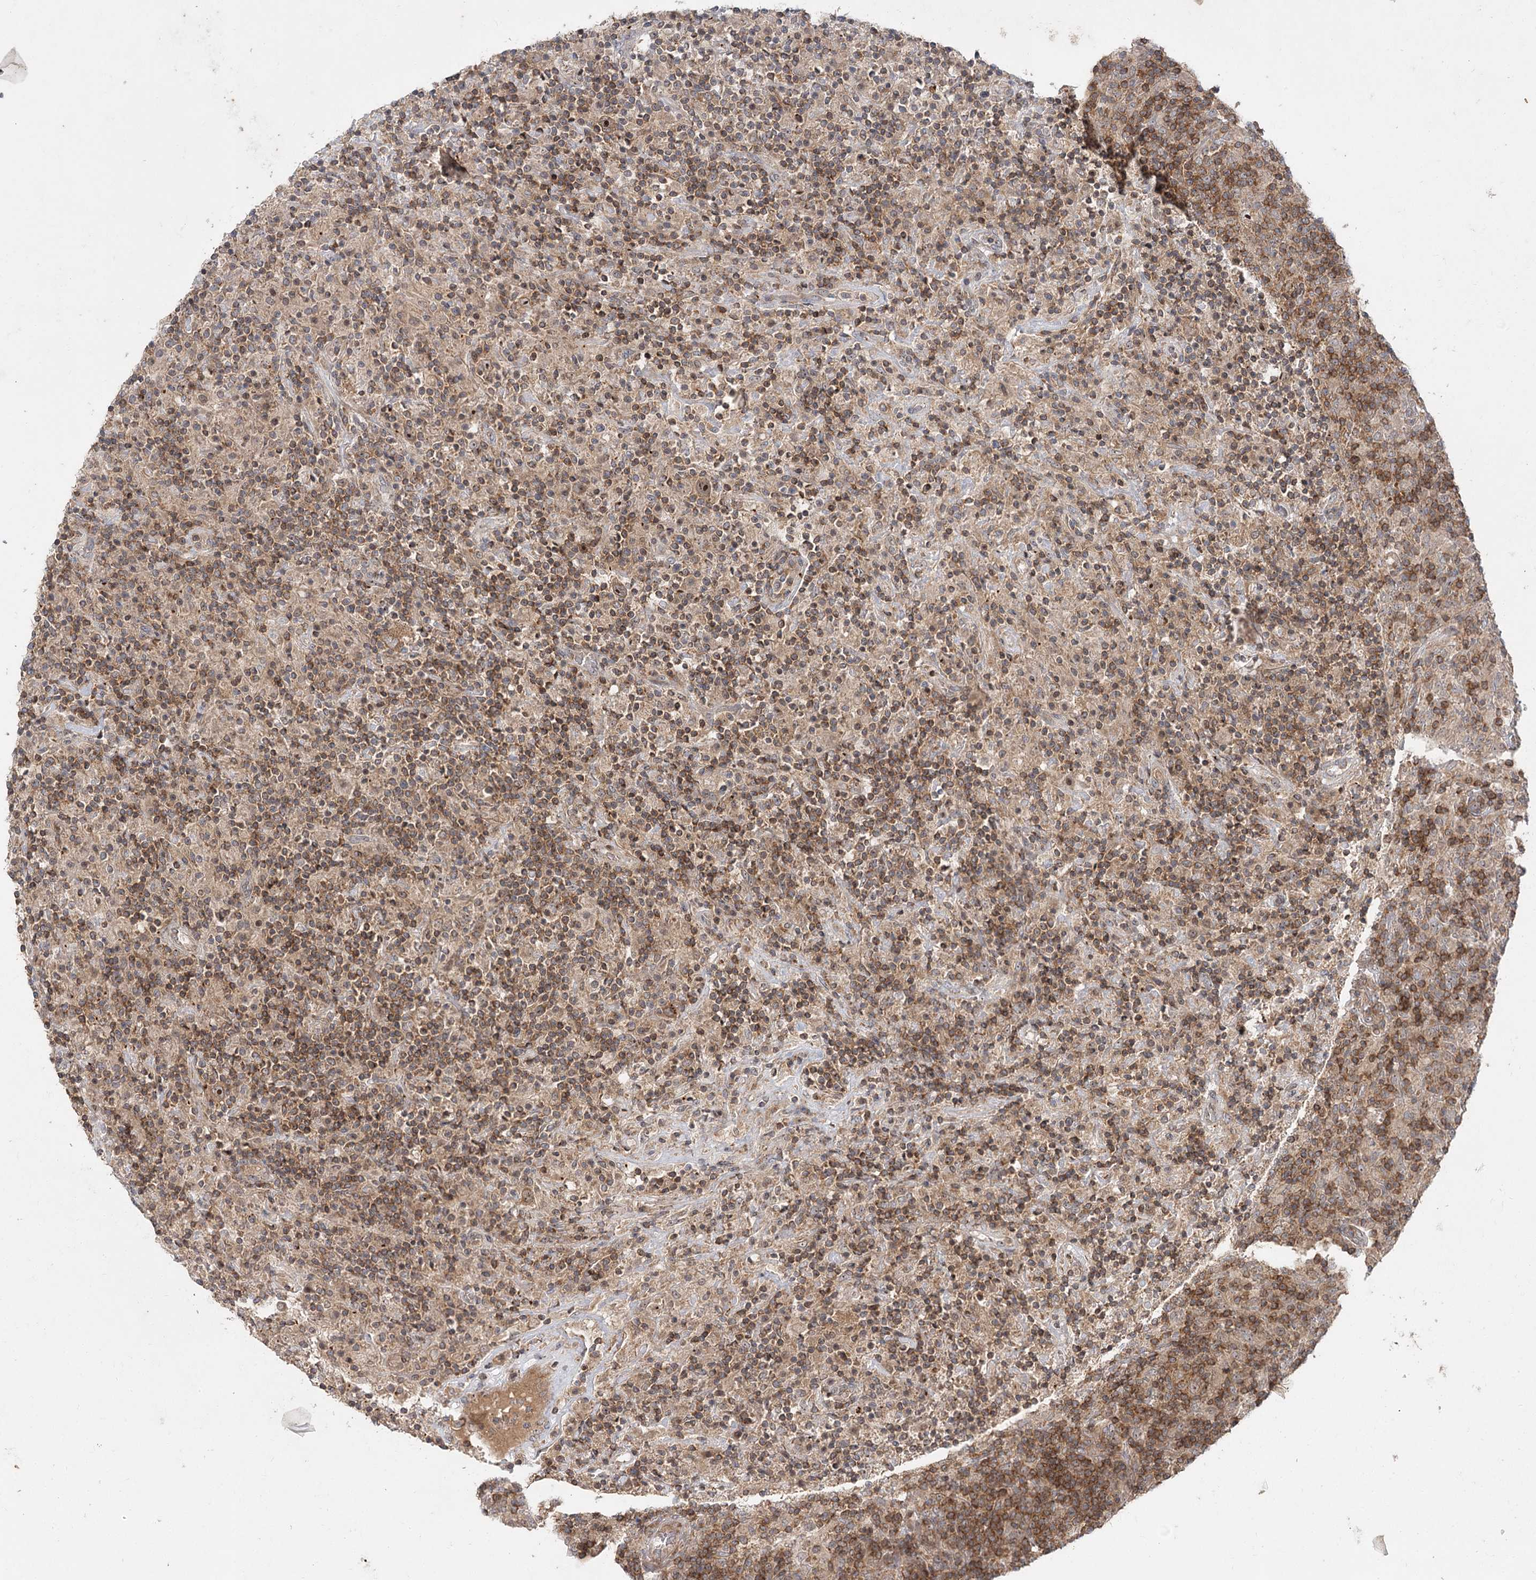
{"staining": {"intensity": "strong", "quantity": ">75%", "location": "nuclear"}, "tissue": "lymphoma", "cell_type": "Tumor cells", "image_type": "cancer", "snomed": [{"axis": "morphology", "description": "Hodgkin's disease, NOS"}, {"axis": "topography", "description": "Lymph node"}], "caption": "The photomicrograph shows staining of Hodgkin's disease, revealing strong nuclear protein staining (brown color) within tumor cells. (DAB = brown stain, brightfield microscopy at high magnification).", "gene": "RAPGEF6", "patient": {"sex": "male", "age": 70}}